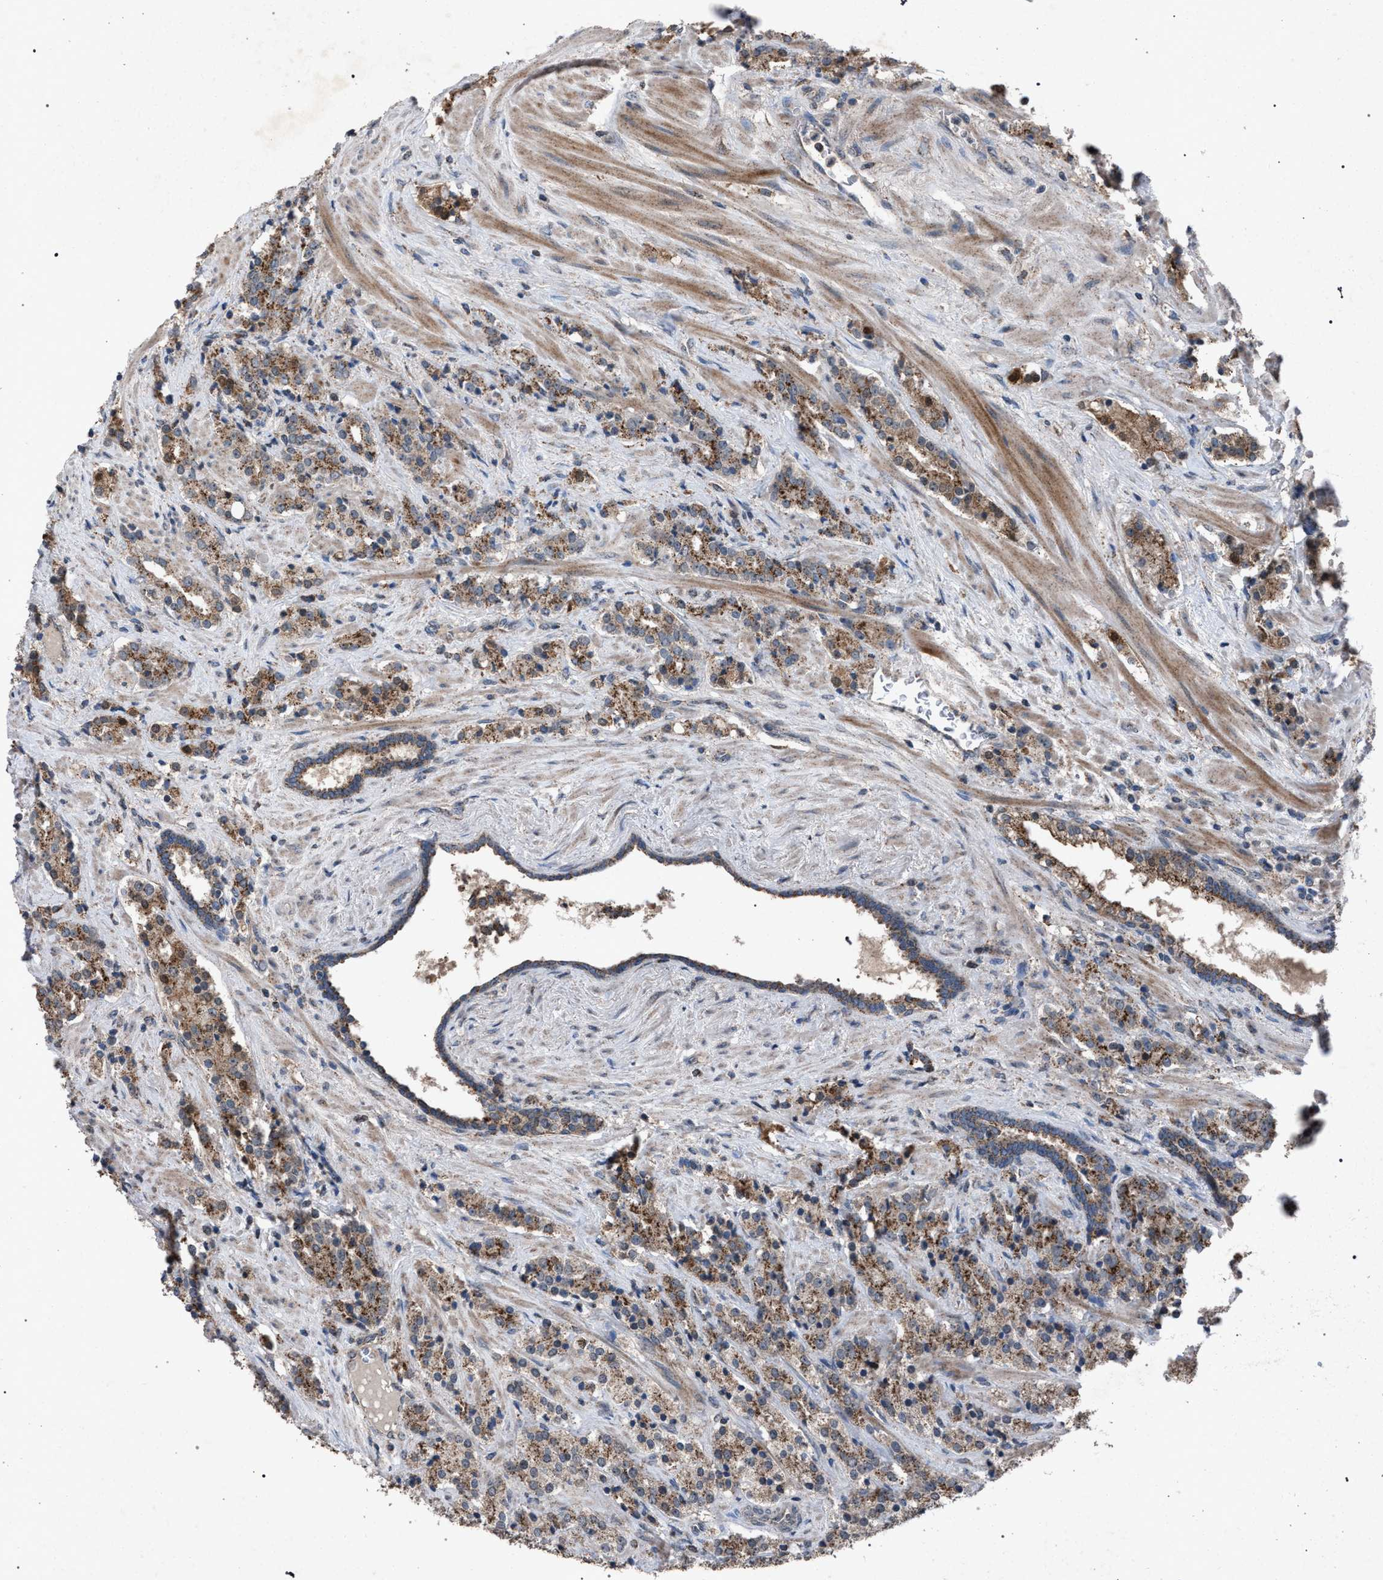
{"staining": {"intensity": "moderate", "quantity": ">75%", "location": "cytoplasmic/membranous"}, "tissue": "prostate cancer", "cell_type": "Tumor cells", "image_type": "cancer", "snomed": [{"axis": "morphology", "description": "Adenocarcinoma, High grade"}, {"axis": "topography", "description": "Prostate"}], "caption": "Protein expression analysis of human prostate cancer reveals moderate cytoplasmic/membranous positivity in about >75% of tumor cells.", "gene": "HSD17B4", "patient": {"sex": "male", "age": 71}}